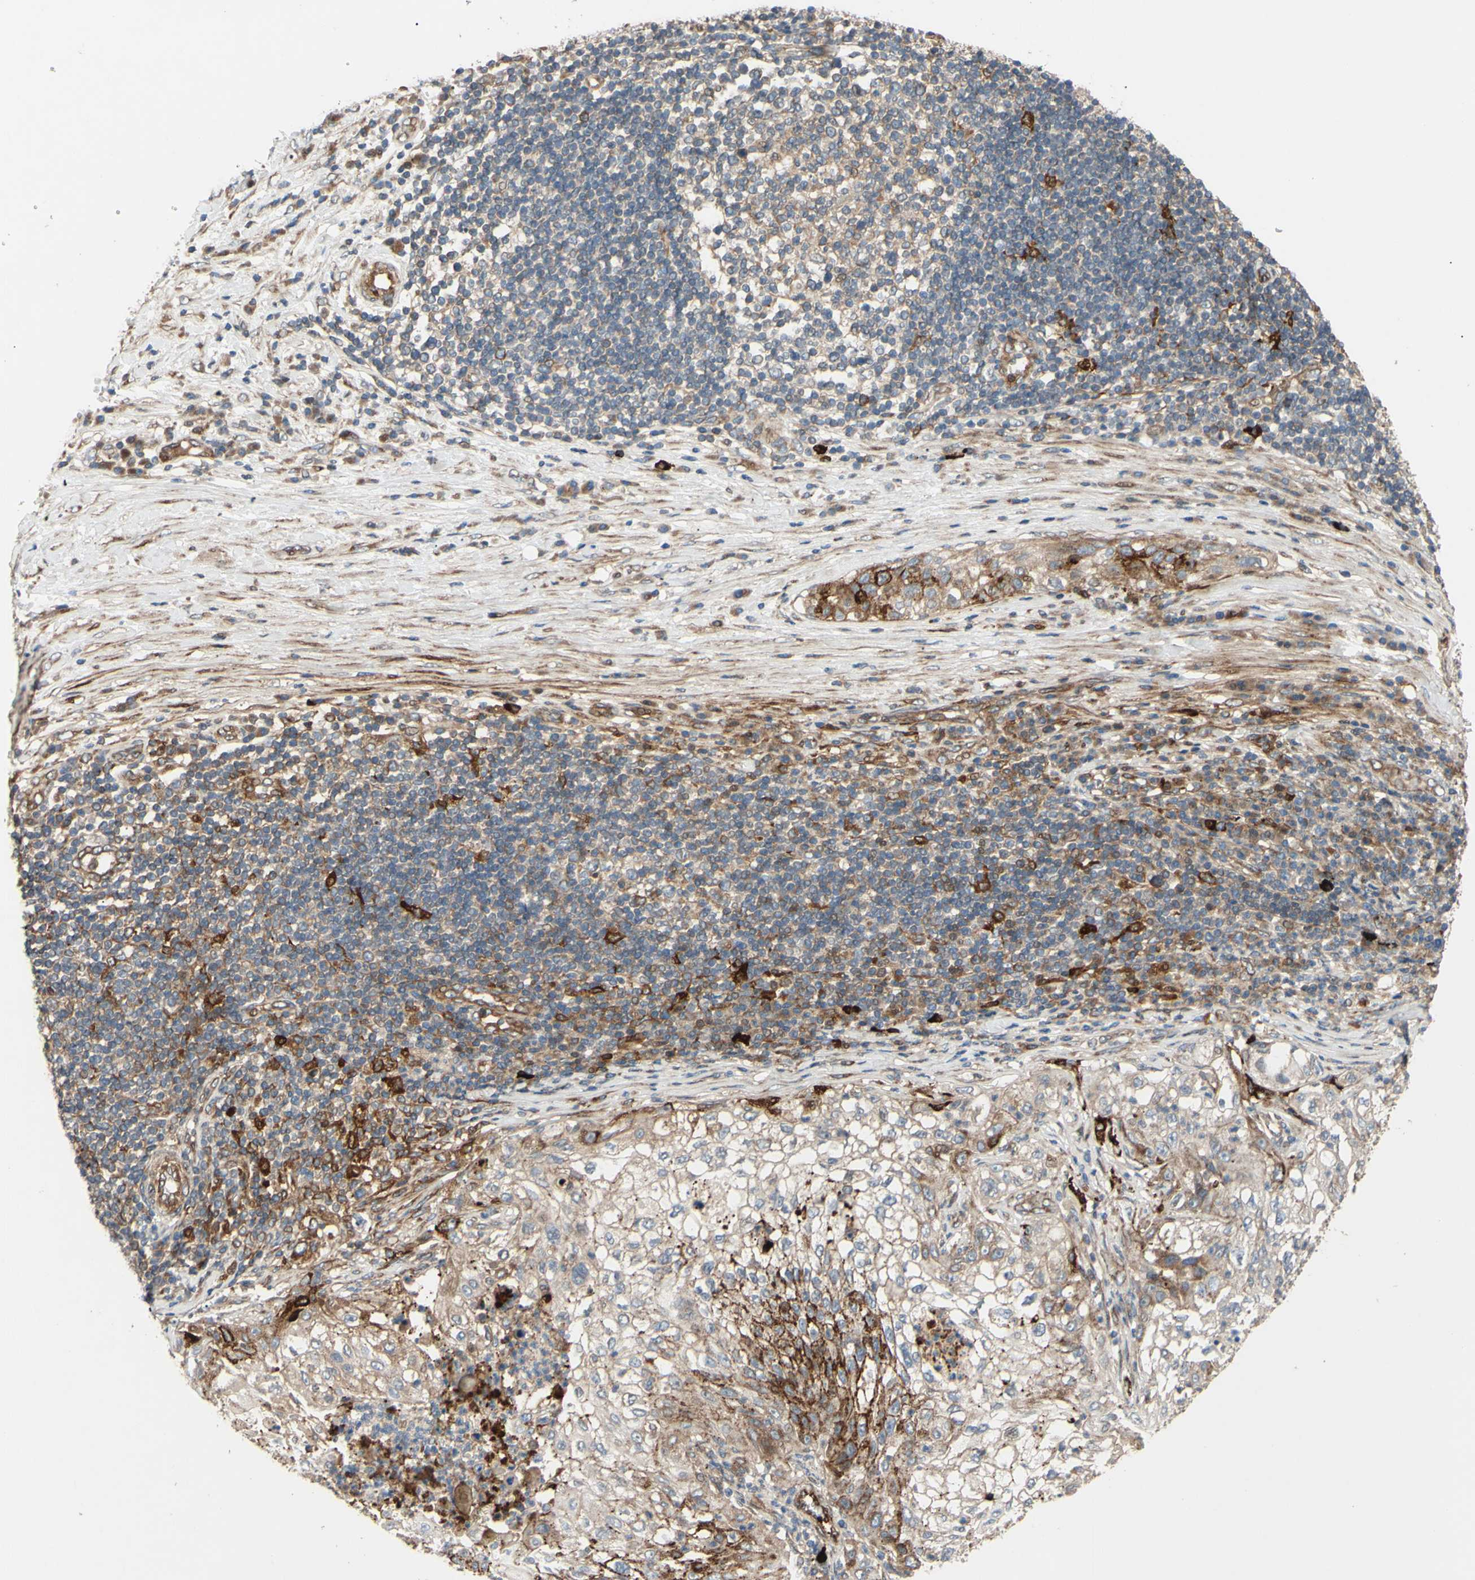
{"staining": {"intensity": "moderate", "quantity": "25%-75%", "location": "cytoplasmic/membranous"}, "tissue": "lung cancer", "cell_type": "Tumor cells", "image_type": "cancer", "snomed": [{"axis": "morphology", "description": "Inflammation, NOS"}, {"axis": "morphology", "description": "Squamous cell carcinoma, NOS"}, {"axis": "topography", "description": "Lymph node"}, {"axis": "topography", "description": "Soft tissue"}, {"axis": "topography", "description": "Lung"}], "caption": "Lung cancer (squamous cell carcinoma) stained for a protein (brown) demonstrates moderate cytoplasmic/membranous positive positivity in approximately 25%-75% of tumor cells.", "gene": "SPTLC1", "patient": {"sex": "male", "age": 66}}